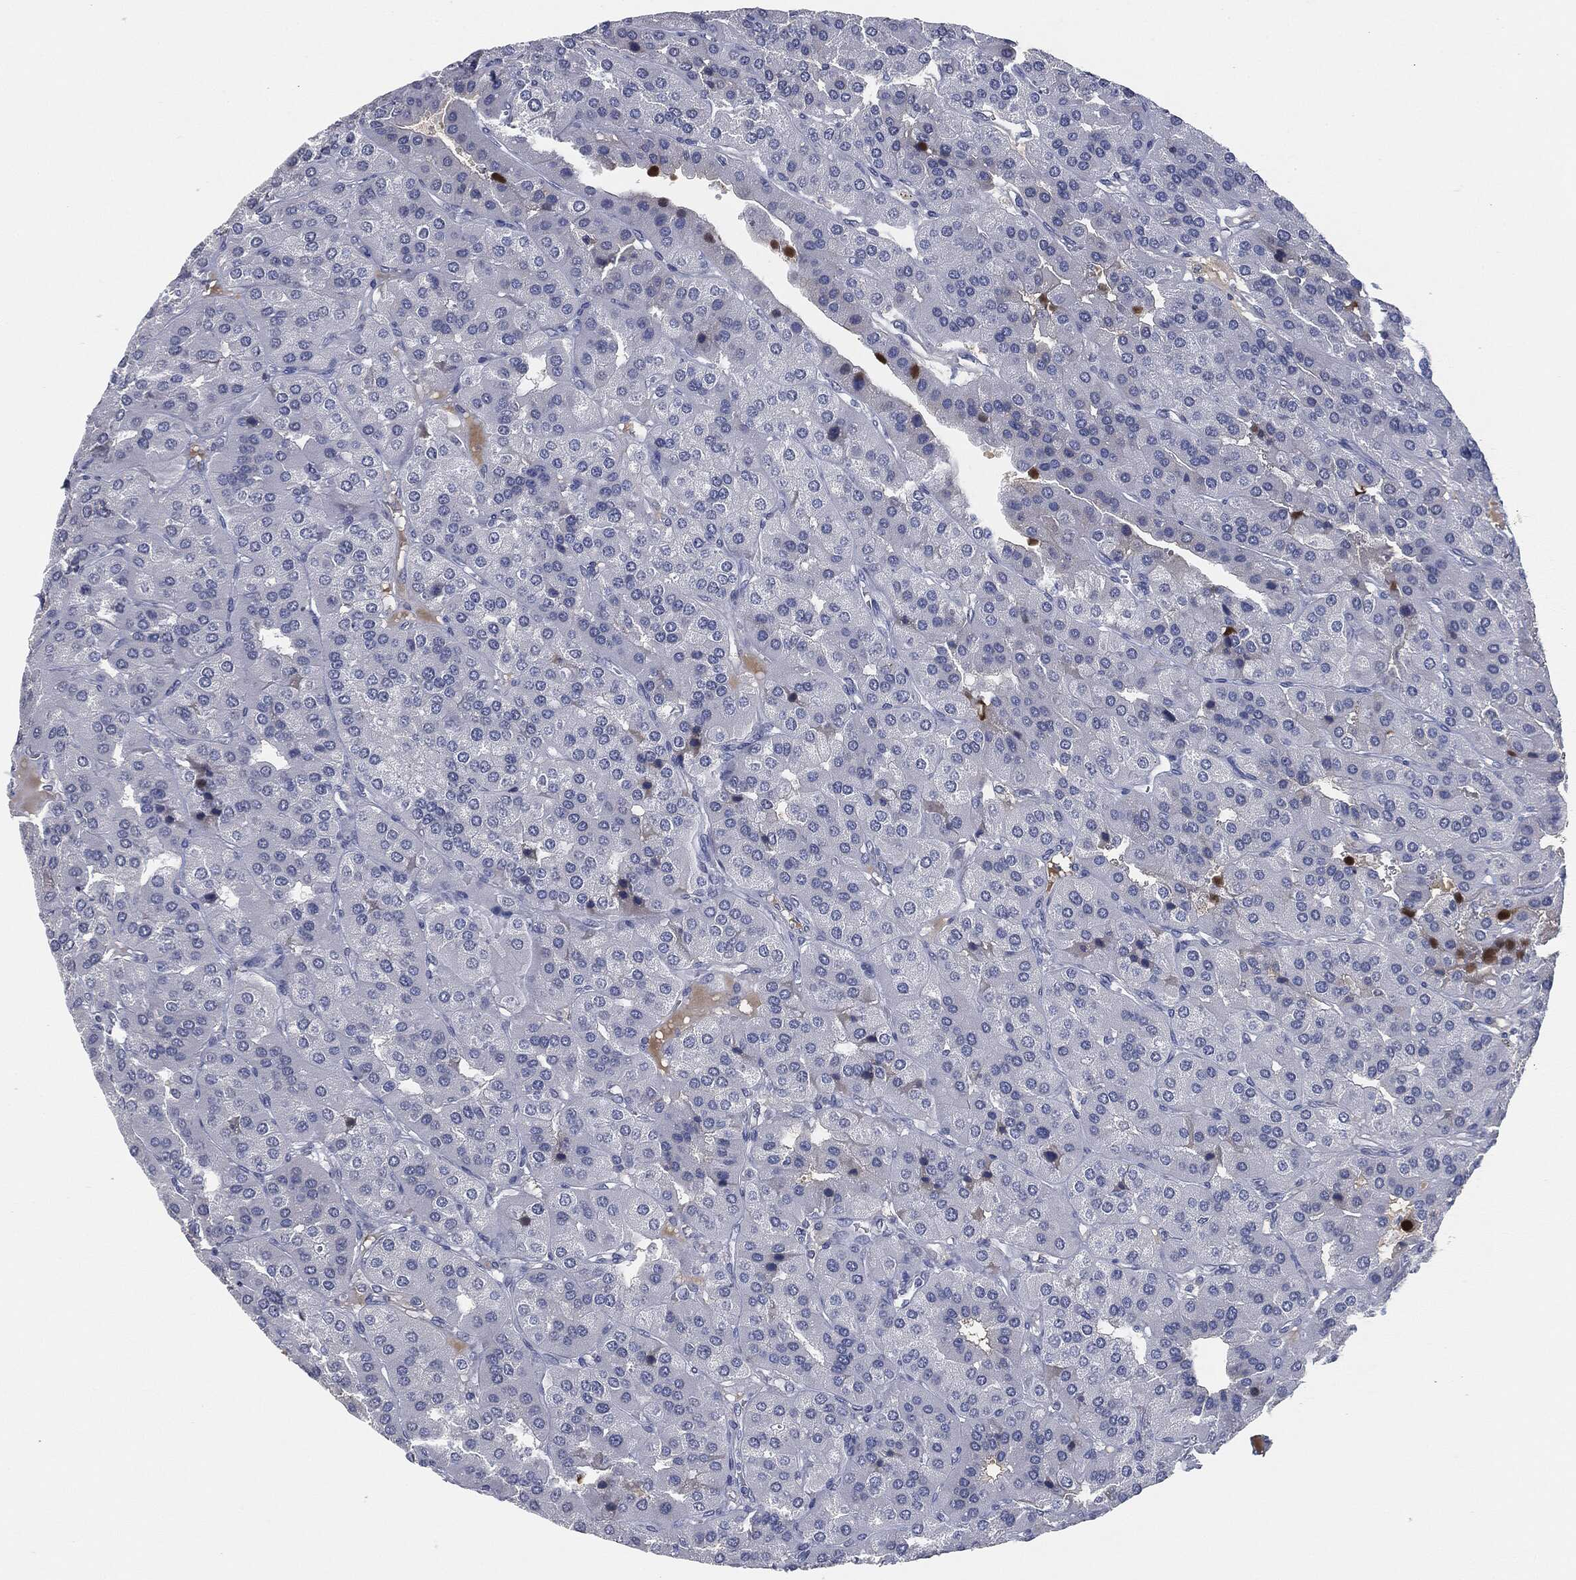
{"staining": {"intensity": "negative", "quantity": "none", "location": "none"}, "tissue": "parathyroid gland", "cell_type": "Glandular cells", "image_type": "normal", "snomed": [{"axis": "morphology", "description": "Normal tissue, NOS"}, {"axis": "morphology", "description": "Adenoma, NOS"}, {"axis": "topography", "description": "Parathyroid gland"}], "caption": "An IHC image of benign parathyroid gland is shown. There is no staining in glandular cells of parathyroid gland. Brightfield microscopy of IHC stained with DAB (brown) and hematoxylin (blue), captured at high magnification.", "gene": "SIGLEC7", "patient": {"sex": "female", "age": 86}}